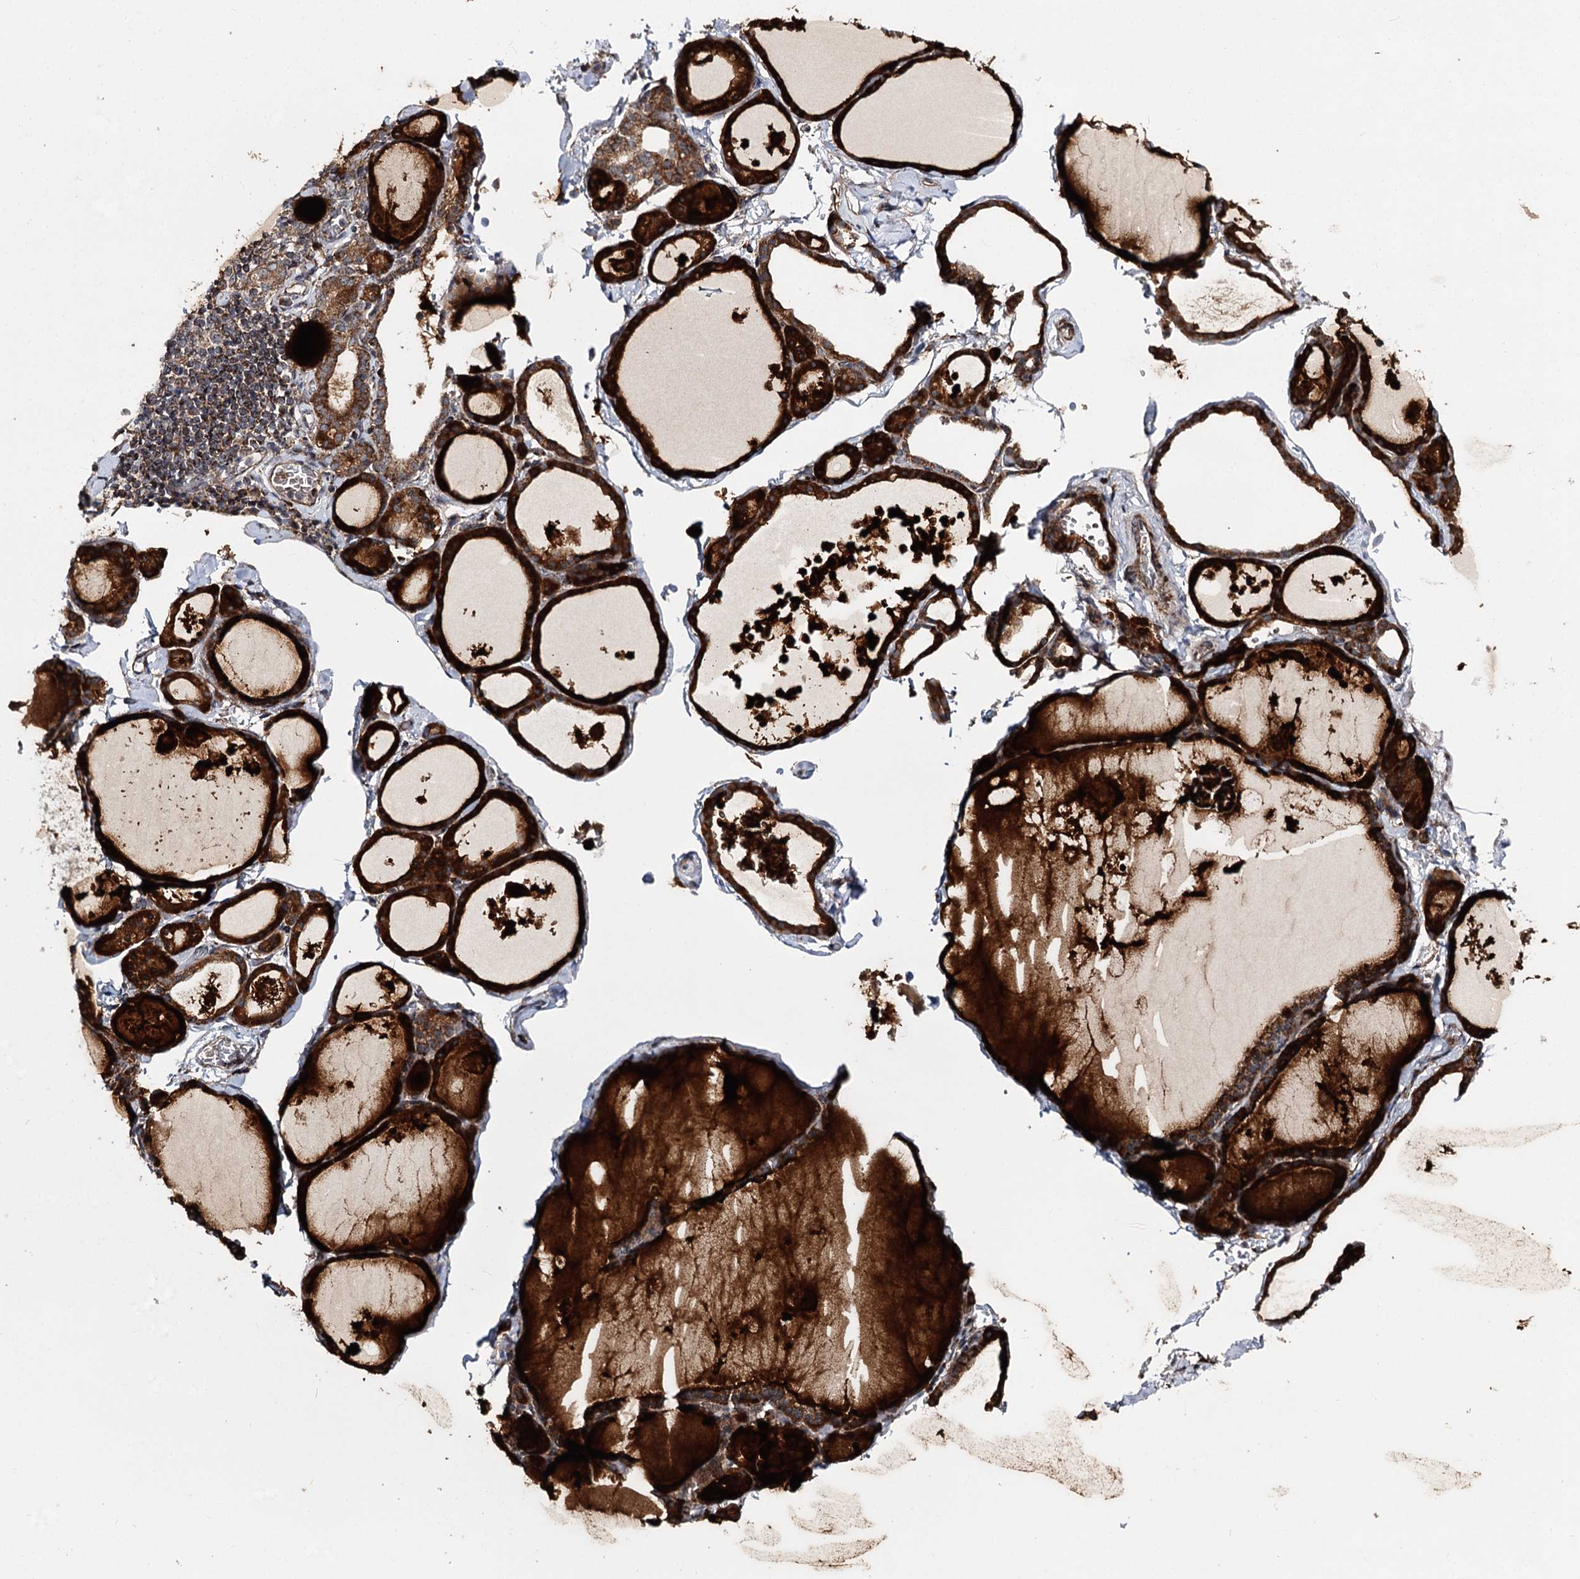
{"staining": {"intensity": "strong", "quantity": ">75%", "location": "cytoplasmic/membranous"}, "tissue": "thyroid gland", "cell_type": "Glandular cells", "image_type": "normal", "snomed": [{"axis": "morphology", "description": "Normal tissue, NOS"}, {"axis": "topography", "description": "Thyroid gland"}], "caption": "Unremarkable thyroid gland was stained to show a protein in brown. There is high levels of strong cytoplasmic/membranous positivity in approximately >75% of glandular cells. (Brightfield microscopy of DAB IHC at high magnification).", "gene": "MINDY3", "patient": {"sex": "male", "age": 56}}